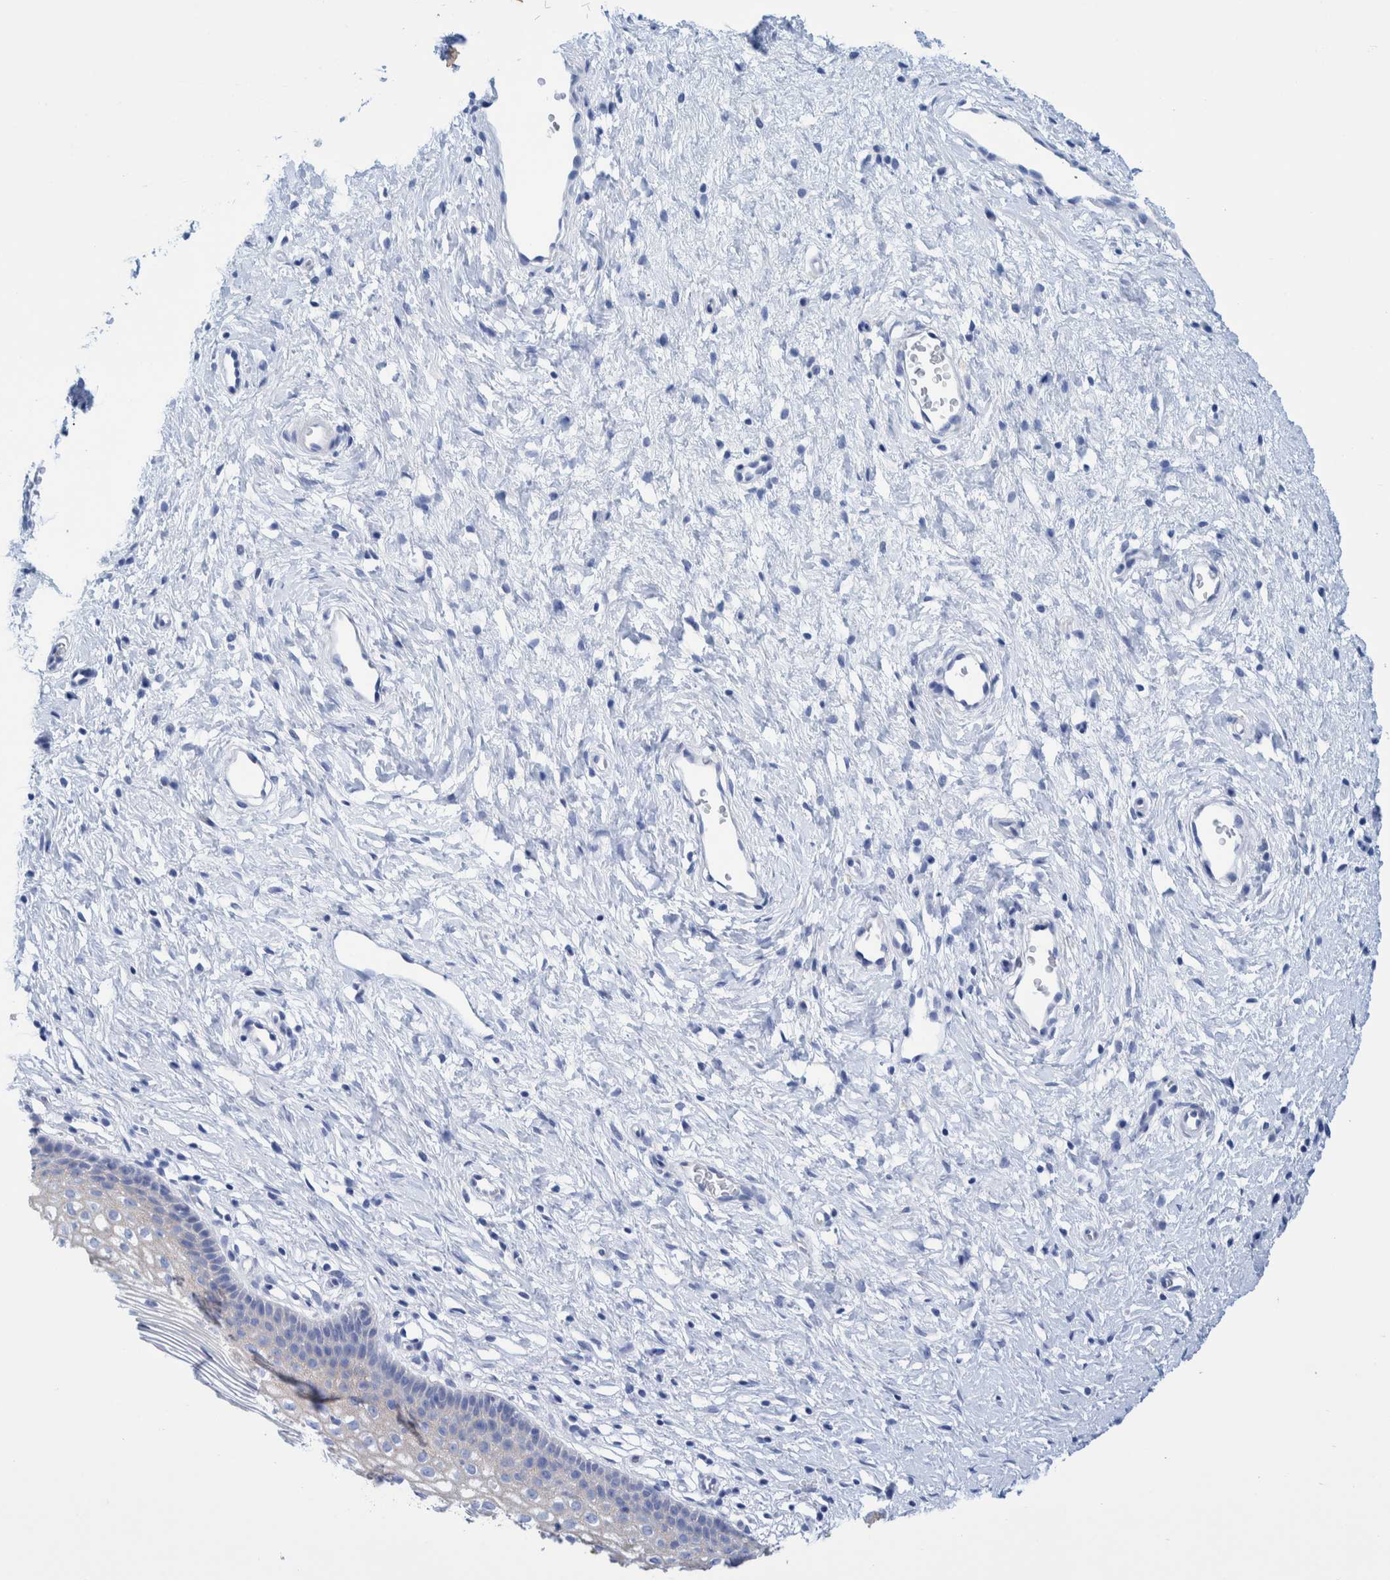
{"staining": {"intensity": "negative", "quantity": "none", "location": "none"}, "tissue": "cervix", "cell_type": "Glandular cells", "image_type": "normal", "snomed": [{"axis": "morphology", "description": "Normal tissue, NOS"}, {"axis": "topography", "description": "Cervix"}], "caption": "Immunohistochemistry image of normal human cervix stained for a protein (brown), which displays no staining in glandular cells.", "gene": "PERP", "patient": {"sex": "female", "age": 27}}